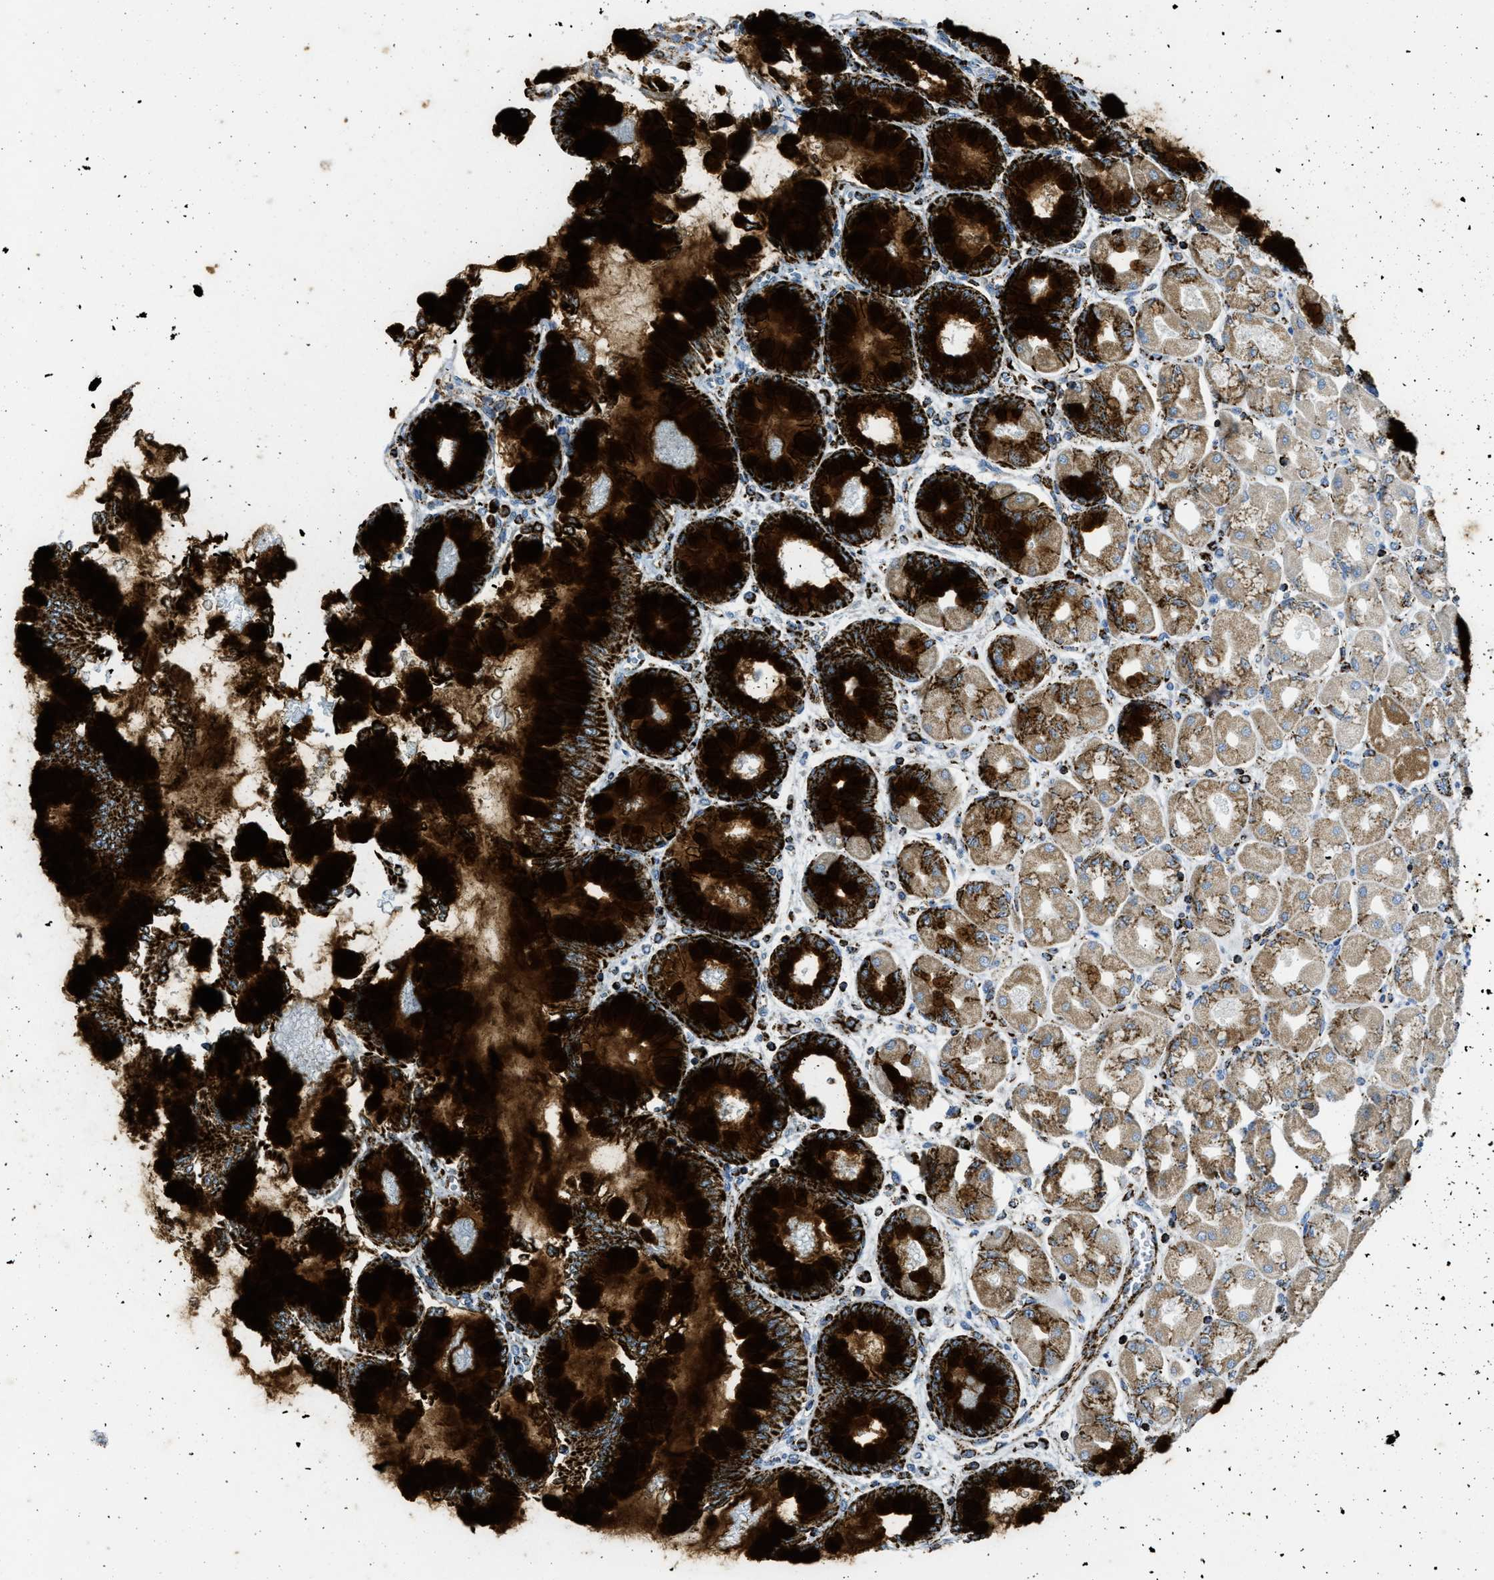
{"staining": {"intensity": "strong", "quantity": ">75%", "location": "cytoplasmic/membranous"}, "tissue": "stomach", "cell_type": "Glandular cells", "image_type": "normal", "snomed": [{"axis": "morphology", "description": "Normal tissue, NOS"}, {"axis": "topography", "description": "Stomach, upper"}], "caption": "Immunohistochemical staining of normal human stomach reveals >75% levels of strong cytoplasmic/membranous protein staining in about >75% of glandular cells.", "gene": "SQOR", "patient": {"sex": "female", "age": 56}}